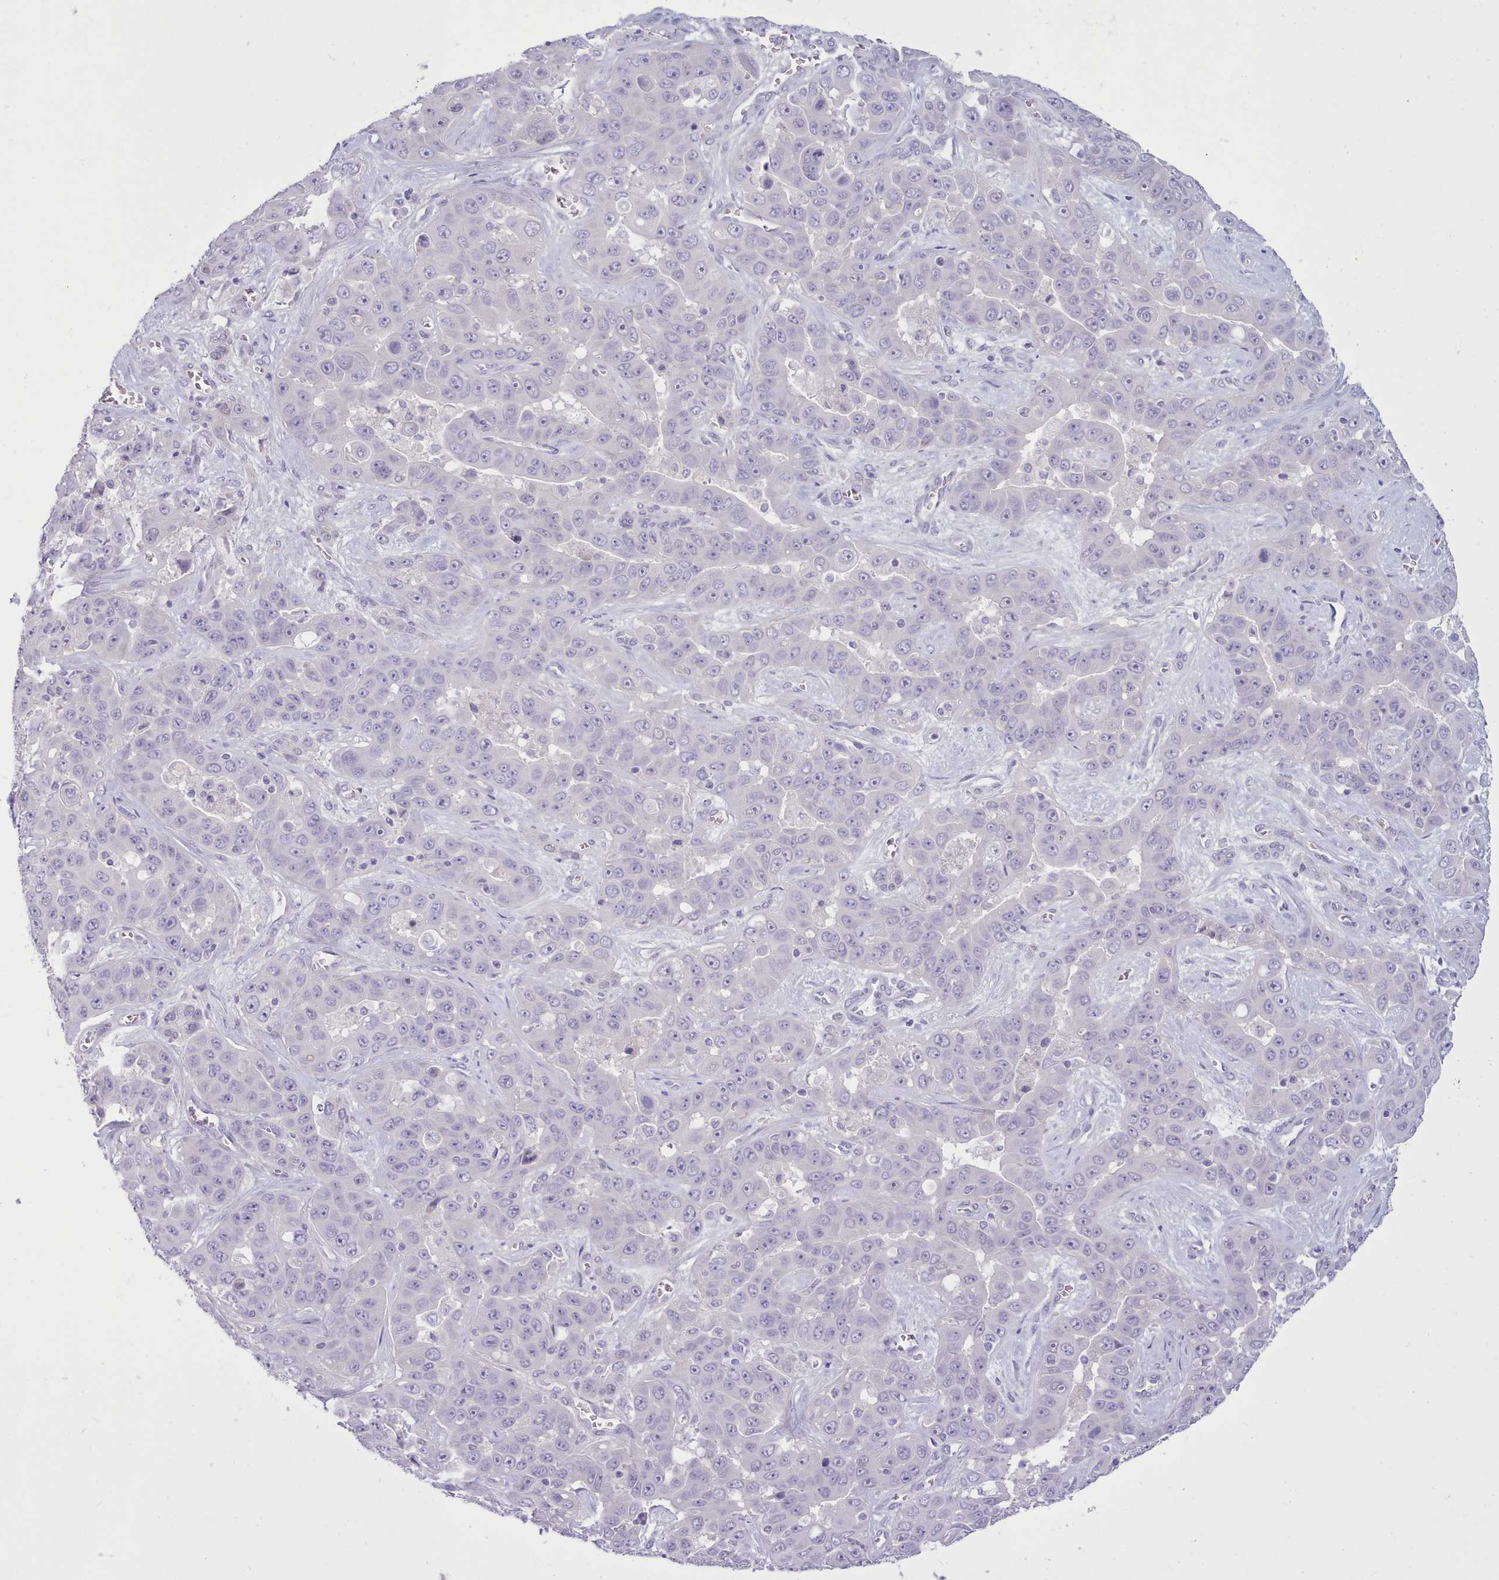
{"staining": {"intensity": "negative", "quantity": "none", "location": "none"}, "tissue": "liver cancer", "cell_type": "Tumor cells", "image_type": "cancer", "snomed": [{"axis": "morphology", "description": "Cholangiocarcinoma"}, {"axis": "topography", "description": "Liver"}], "caption": "The image demonstrates no significant expression in tumor cells of liver cancer.", "gene": "TMEM253", "patient": {"sex": "female", "age": 52}}